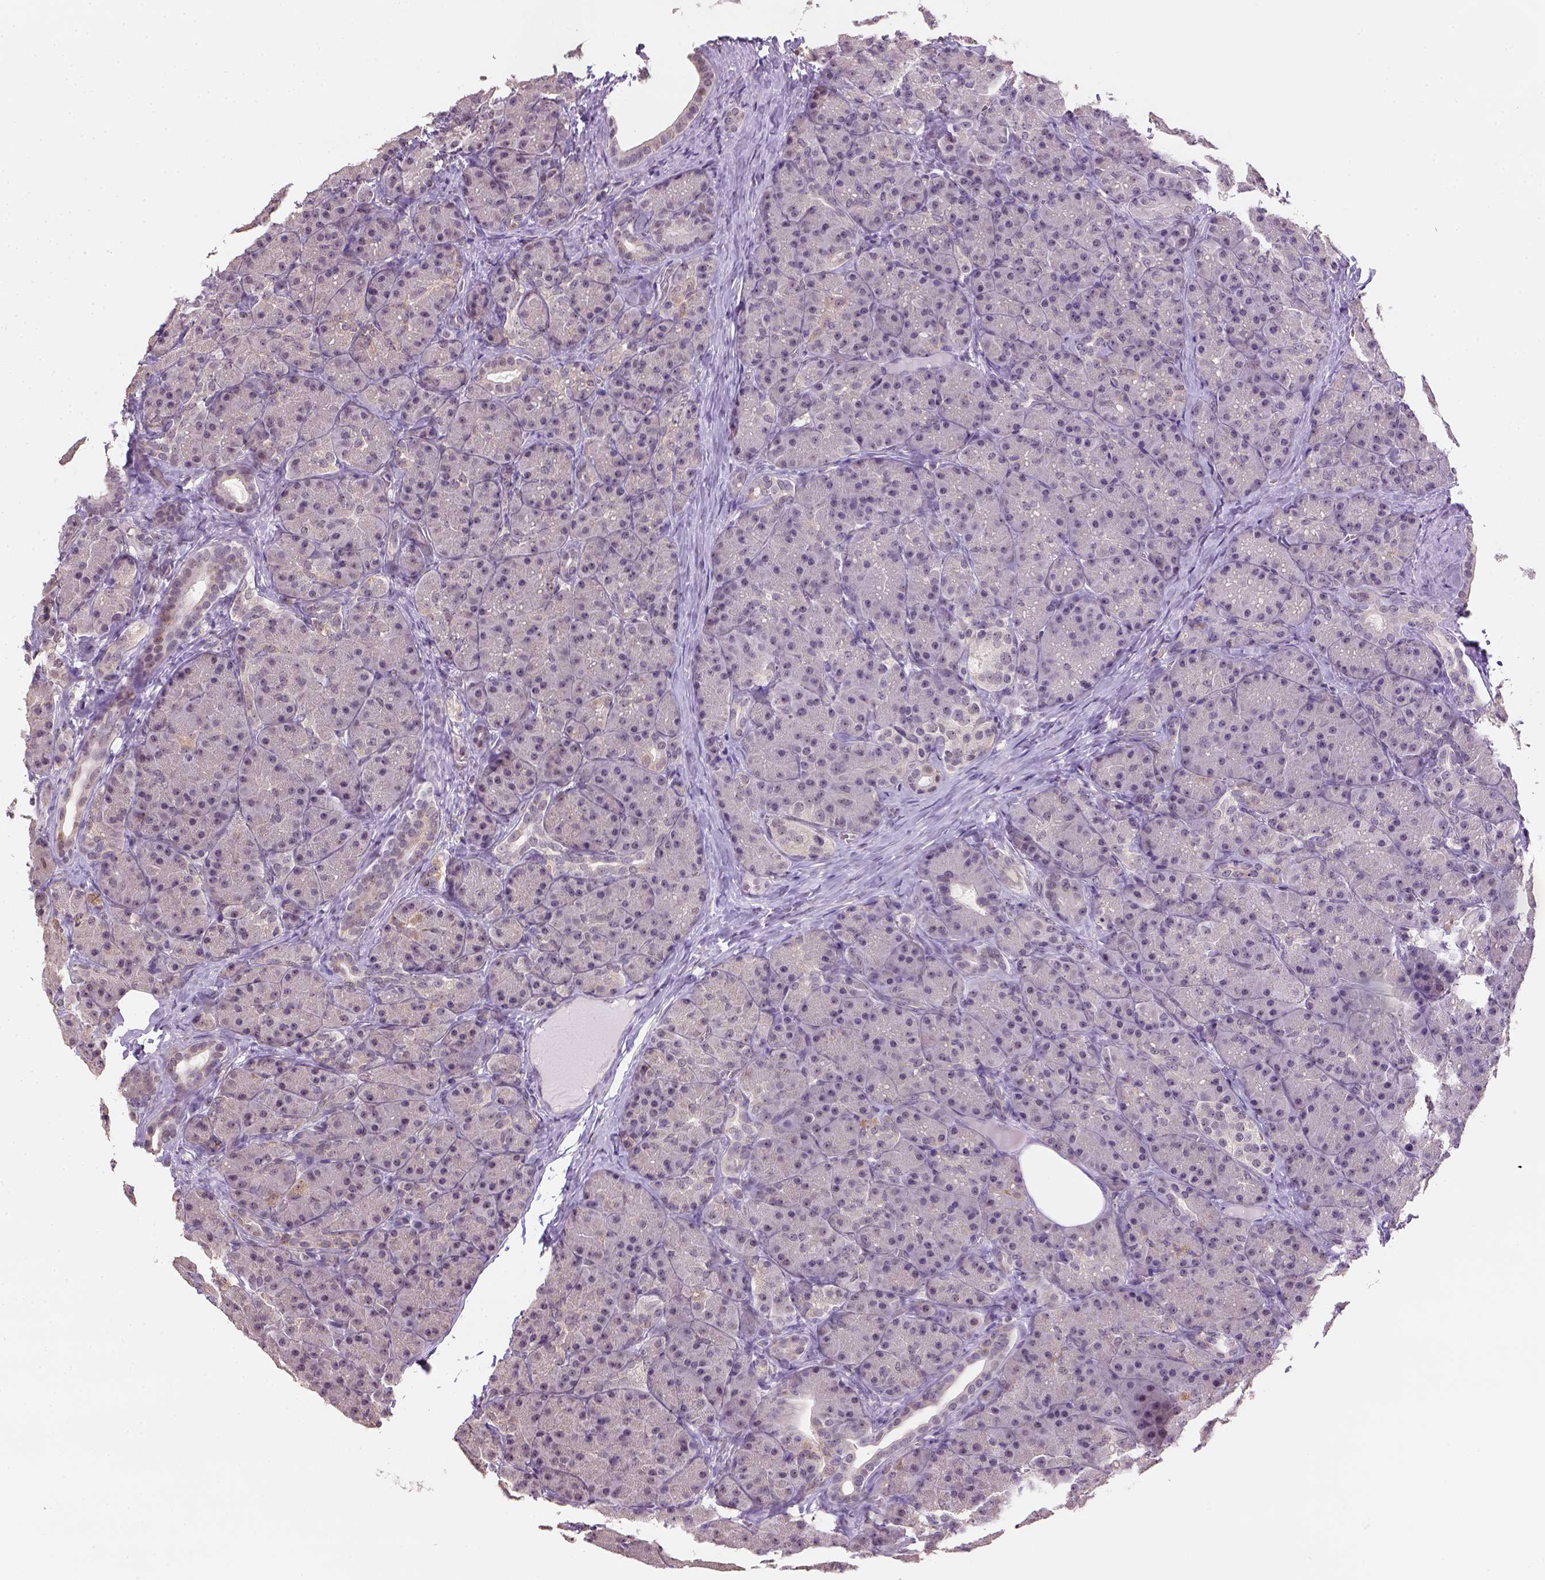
{"staining": {"intensity": "negative", "quantity": "none", "location": "none"}, "tissue": "pancreas", "cell_type": "Exocrine glandular cells", "image_type": "normal", "snomed": [{"axis": "morphology", "description": "Normal tissue, NOS"}, {"axis": "topography", "description": "Pancreas"}], "caption": "The image displays no significant expression in exocrine glandular cells of pancreas.", "gene": "DDX50", "patient": {"sex": "male", "age": 57}}